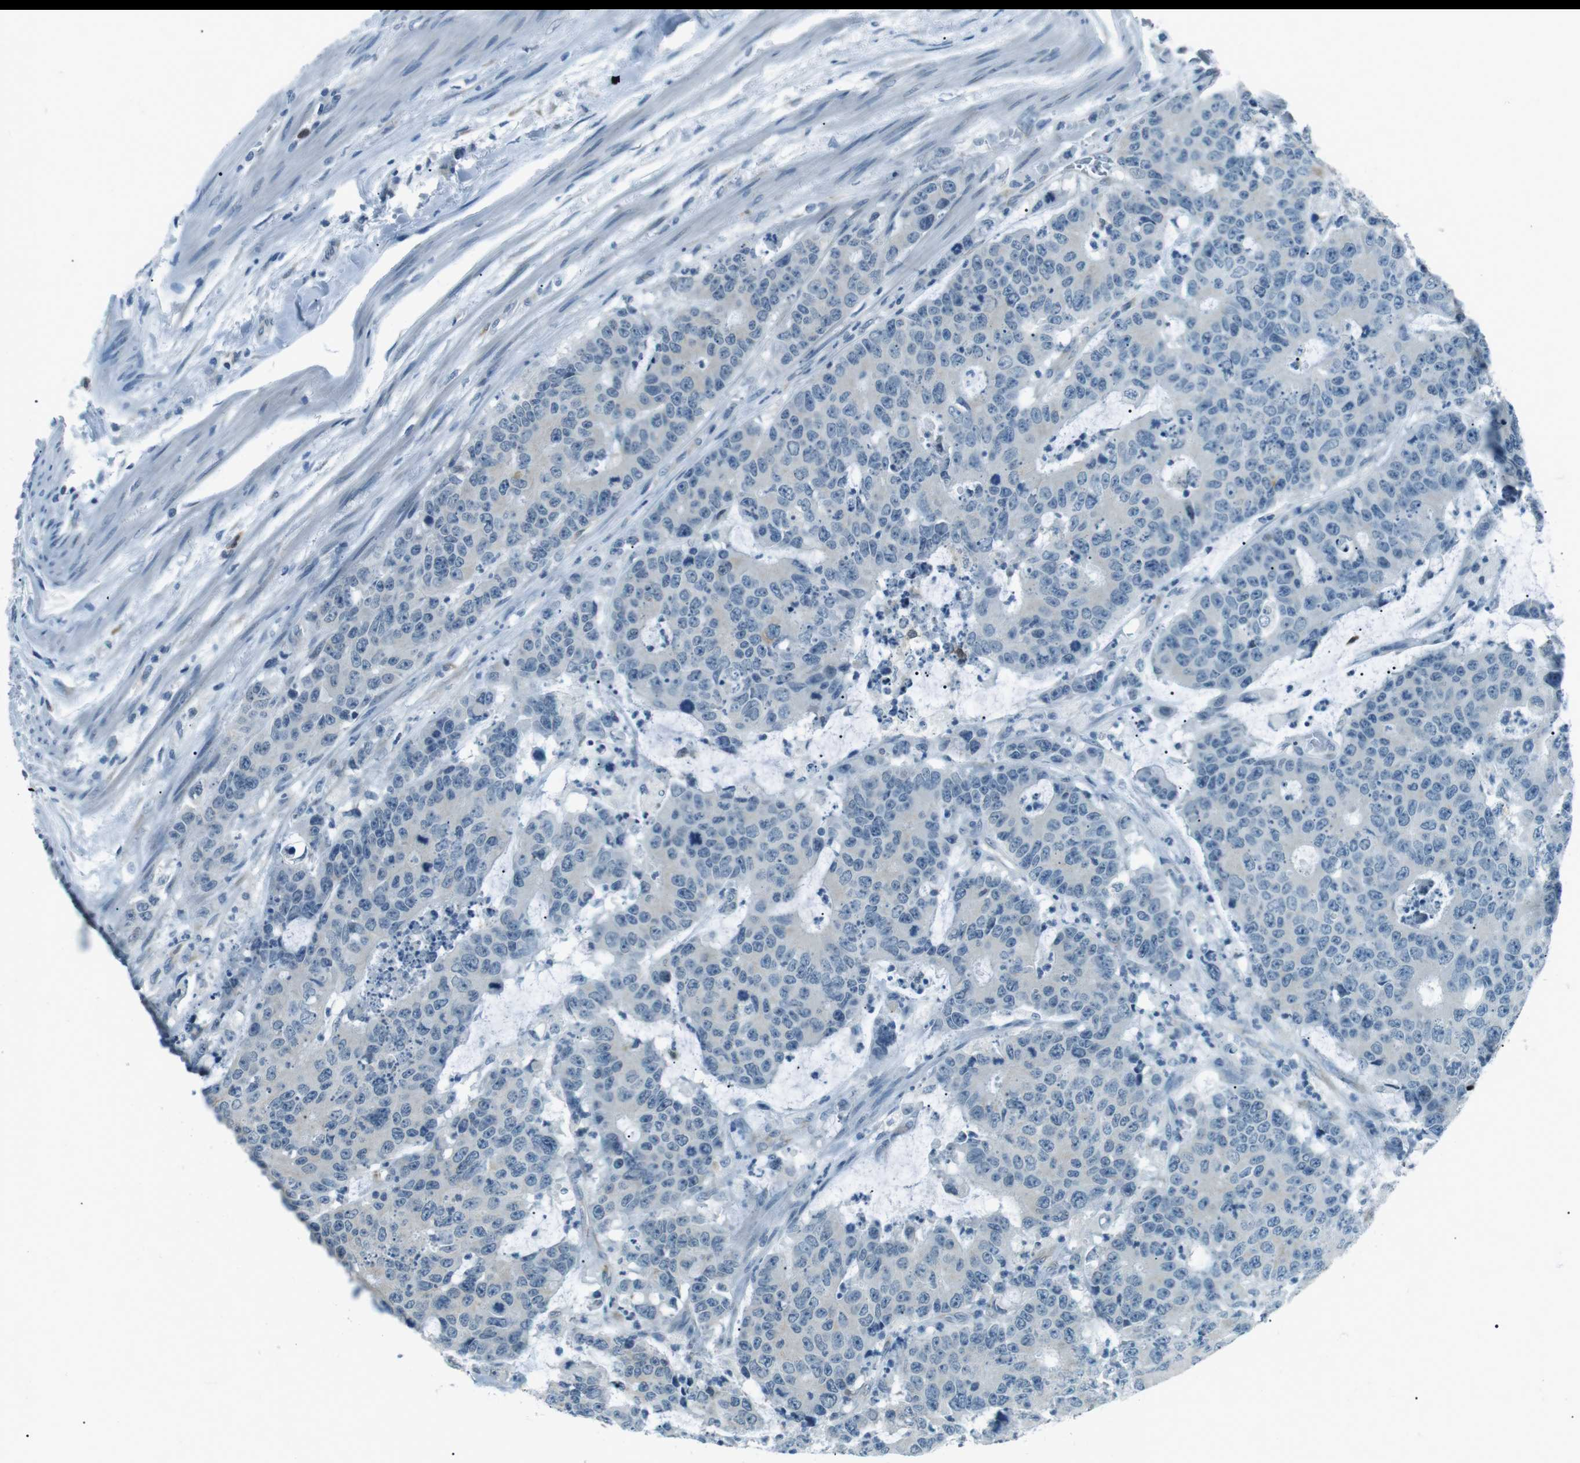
{"staining": {"intensity": "negative", "quantity": "none", "location": "none"}, "tissue": "colorectal cancer", "cell_type": "Tumor cells", "image_type": "cancer", "snomed": [{"axis": "morphology", "description": "Adenocarcinoma, NOS"}, {"axis": "topography", "description": "Colon"}], "caption": "This is a image of IHC staining of colorectal cancer (adenocarcinoma), which shows no expression in tumor cells. (DAB (3,3'-diaminobenzidine) IHC with hematoxylin counter stain).", "gene": "SERPINB2", "patient": {"sex": "female", "age": 86}}